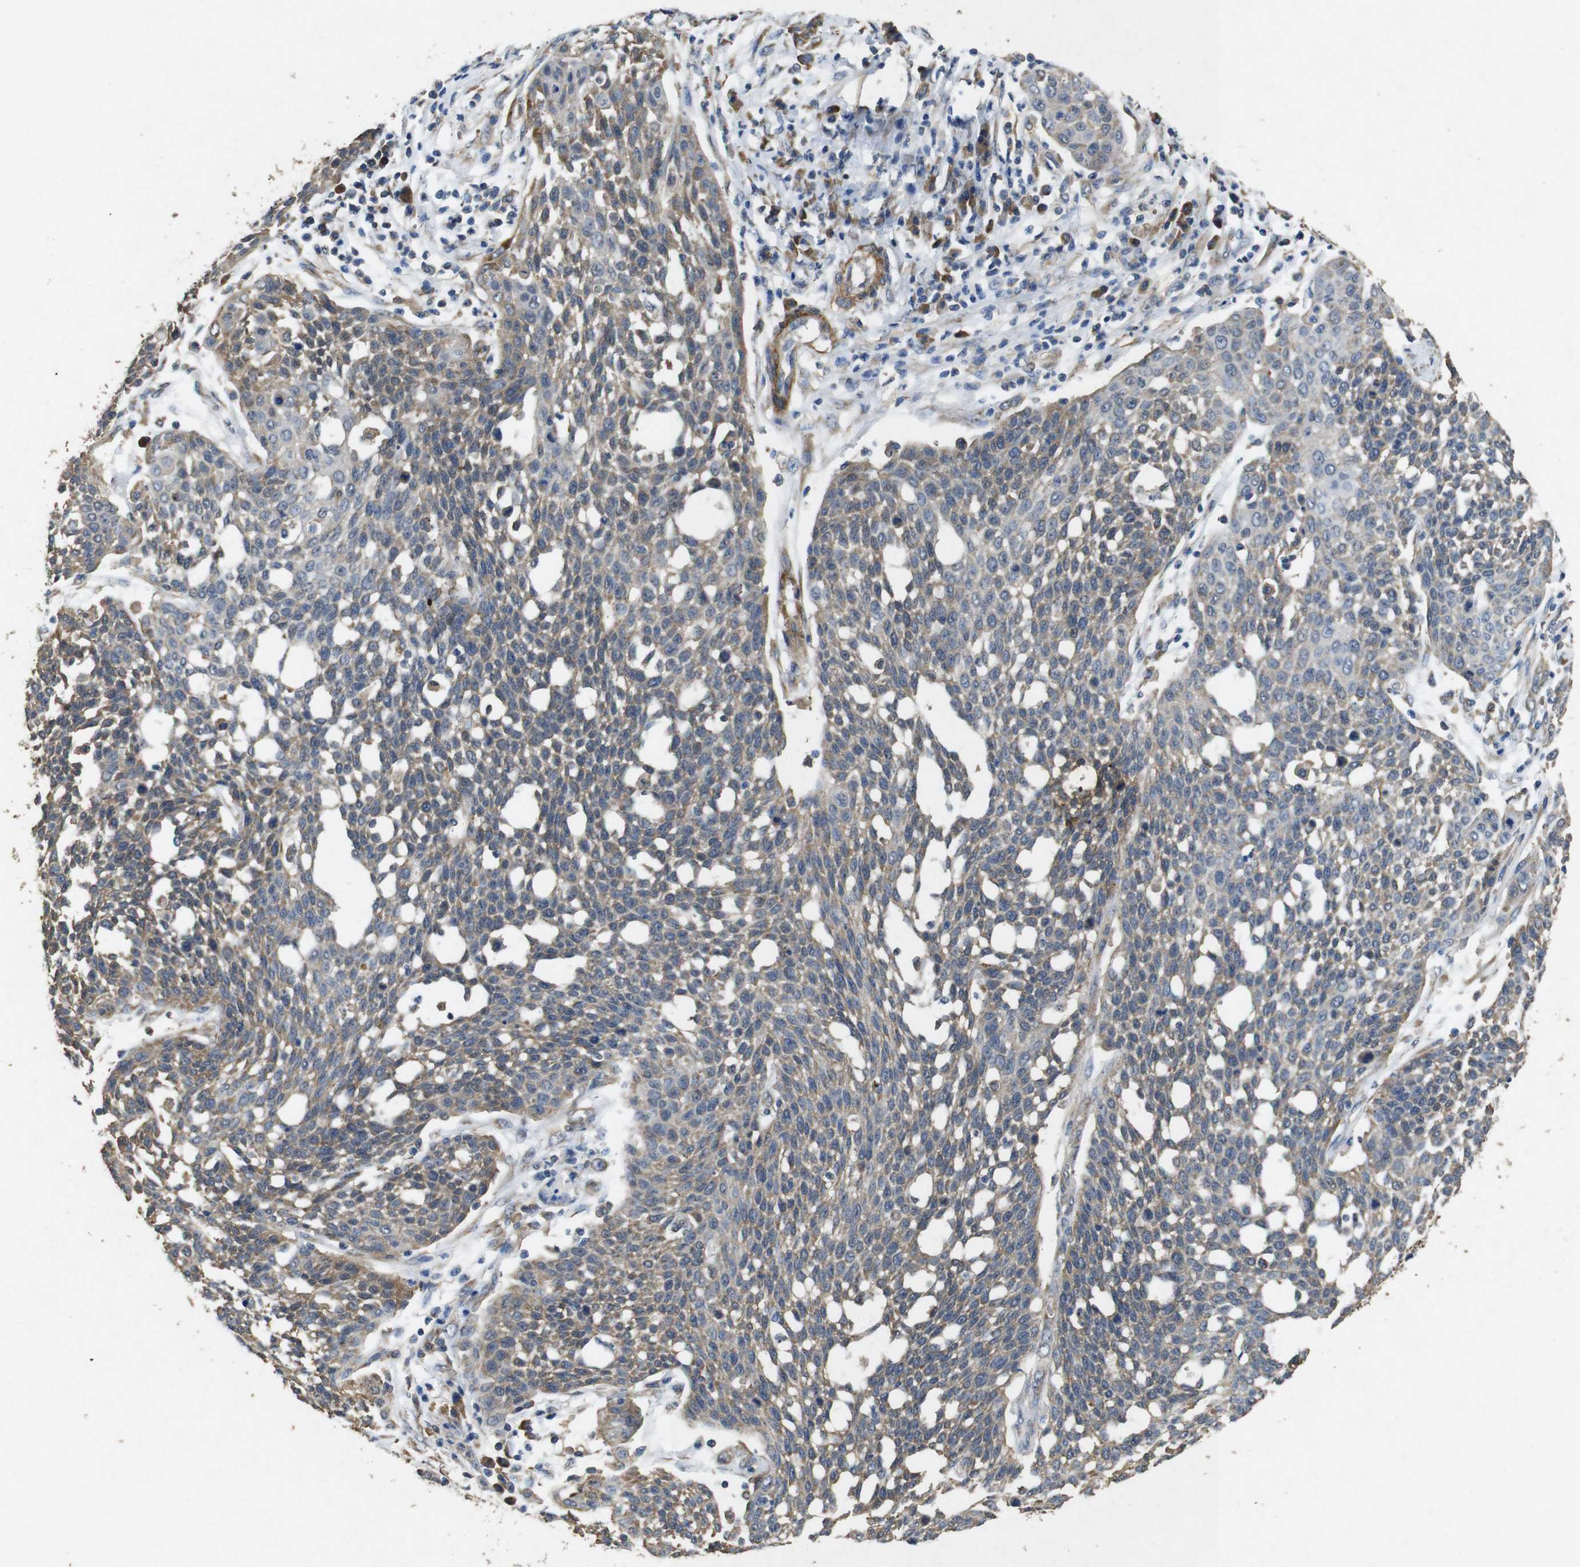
{"staining": {"intensity": "moderate", "quantity": "25%-75%", "location": "cytoplasmic/membranous"}, "tissue": "cervical cancer", "cell_type": "Tumor cells", "image_type": "cancer", "snomed": [{"axis": "morphology", "description": "Squamous cell carcinoma, NOS"}, {"axis": "topography", "description": "Cervix"}], "caption": "Immunohistochemistry staining of cervical squamous cell carcinoma, which reveals medium levels of moderate cytoplasmic/membranous staining in approximately 25%-75% of tumor cells indicating moderate cytoplasmic/membranous protein expression. The staining was performed using DAB (3,3'-diaminobenzidine) (brown) for protein detection and nuclei were counterstained in hematoxylin (blue).", "gene": "BNIP3", "patient": {"sex": "female", "age": 34}}